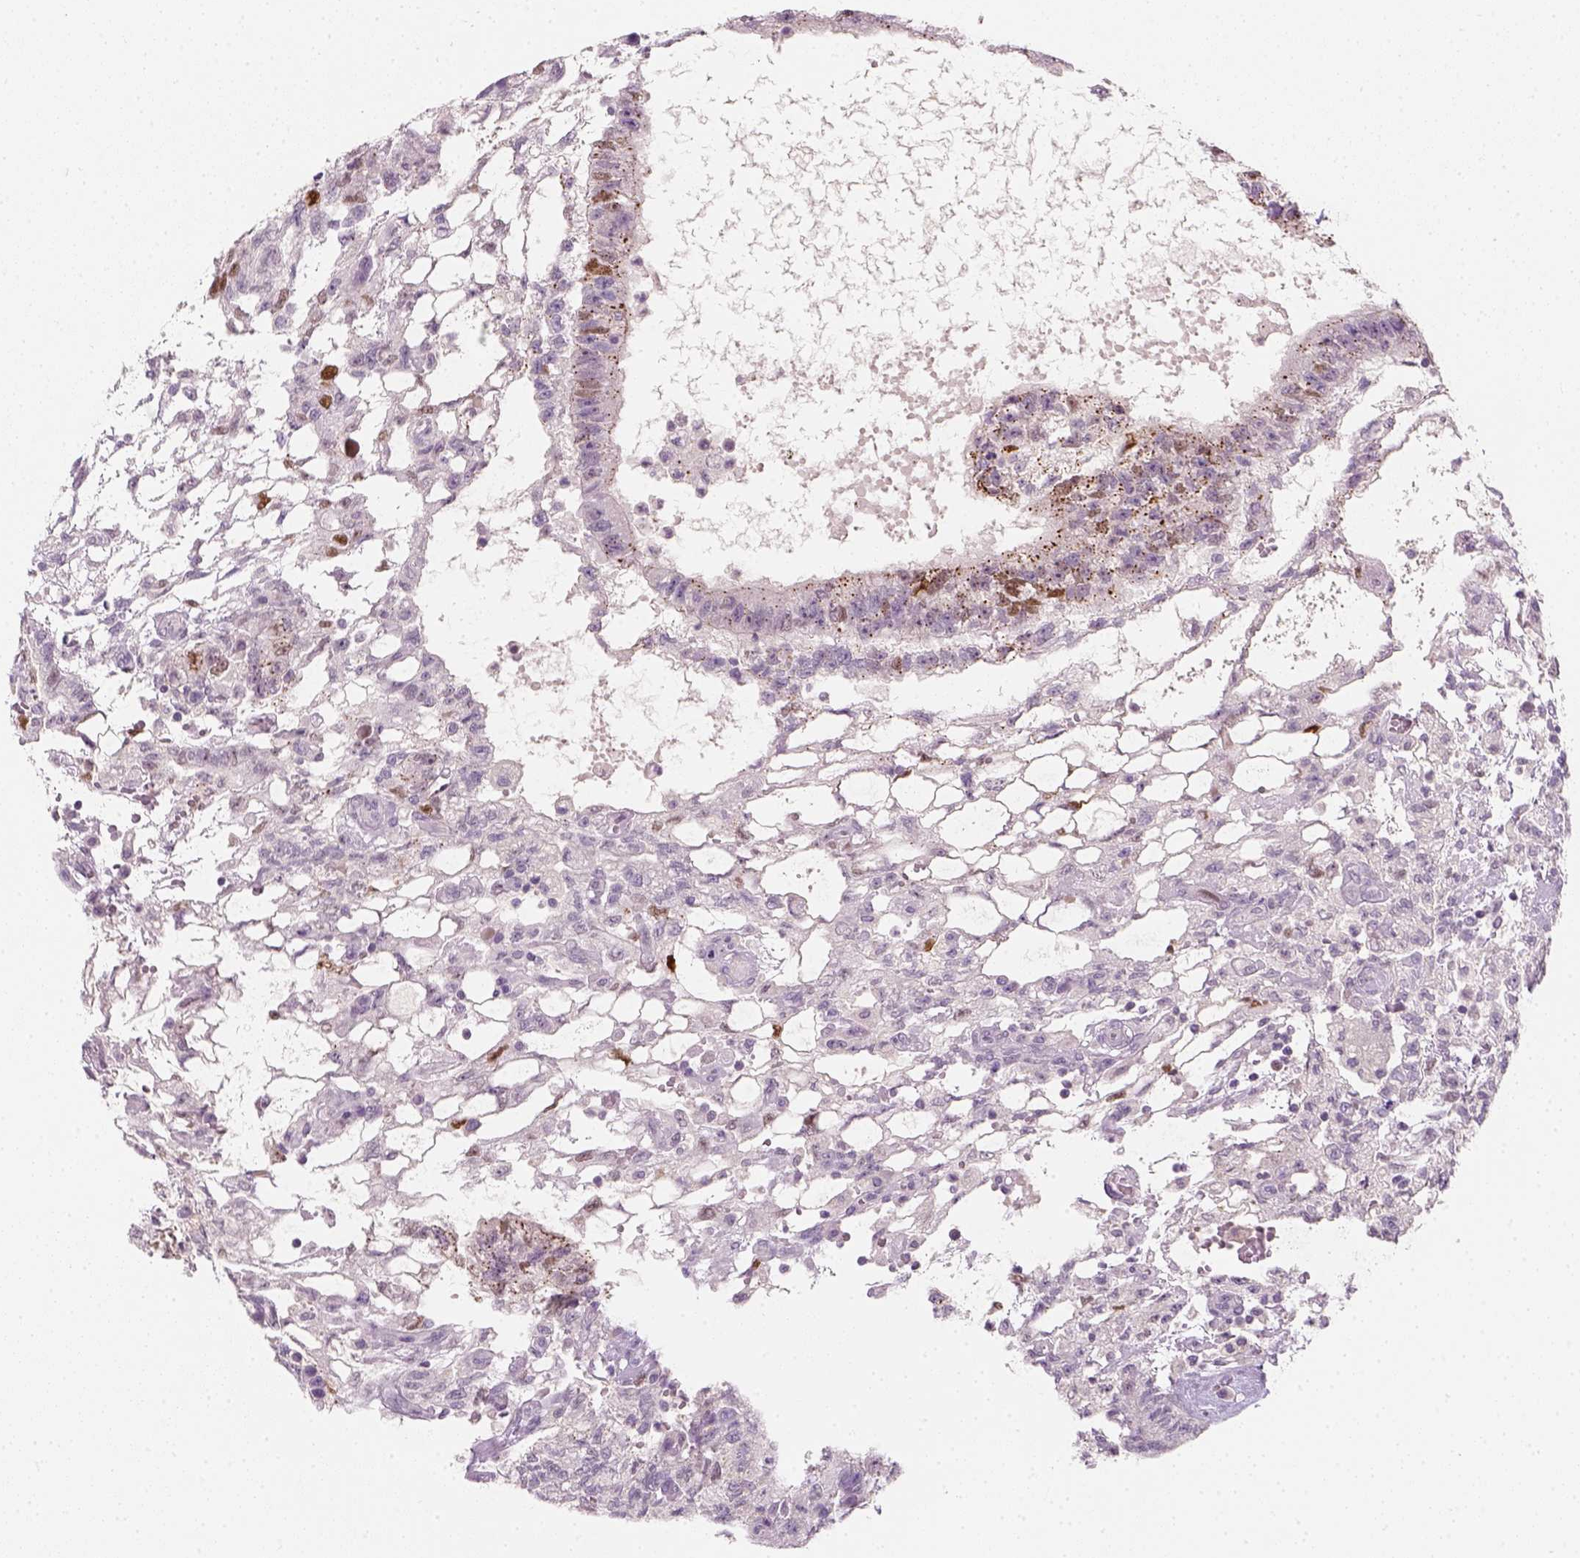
{"staining": {"intensity": "negative", "quantity": "none", "location": "none"}, "tissue": "testis cancer", "cell_type": "Tumor cells", "image_type": "cancer", "snomed": [{"axis": "morphology", "description": "Carcinoma, Embryonal, NOS"}, {"axis": "topography", "description": "Testis"}], "caption": "Immunohistochemistry (IHC) histopathology image of embryonal carcinoma (testis) stained for a protein (brown), which exhibits no staining in tumor cells.", "gene": "TP53", "patient": {"sex": "male", "age": 32}}